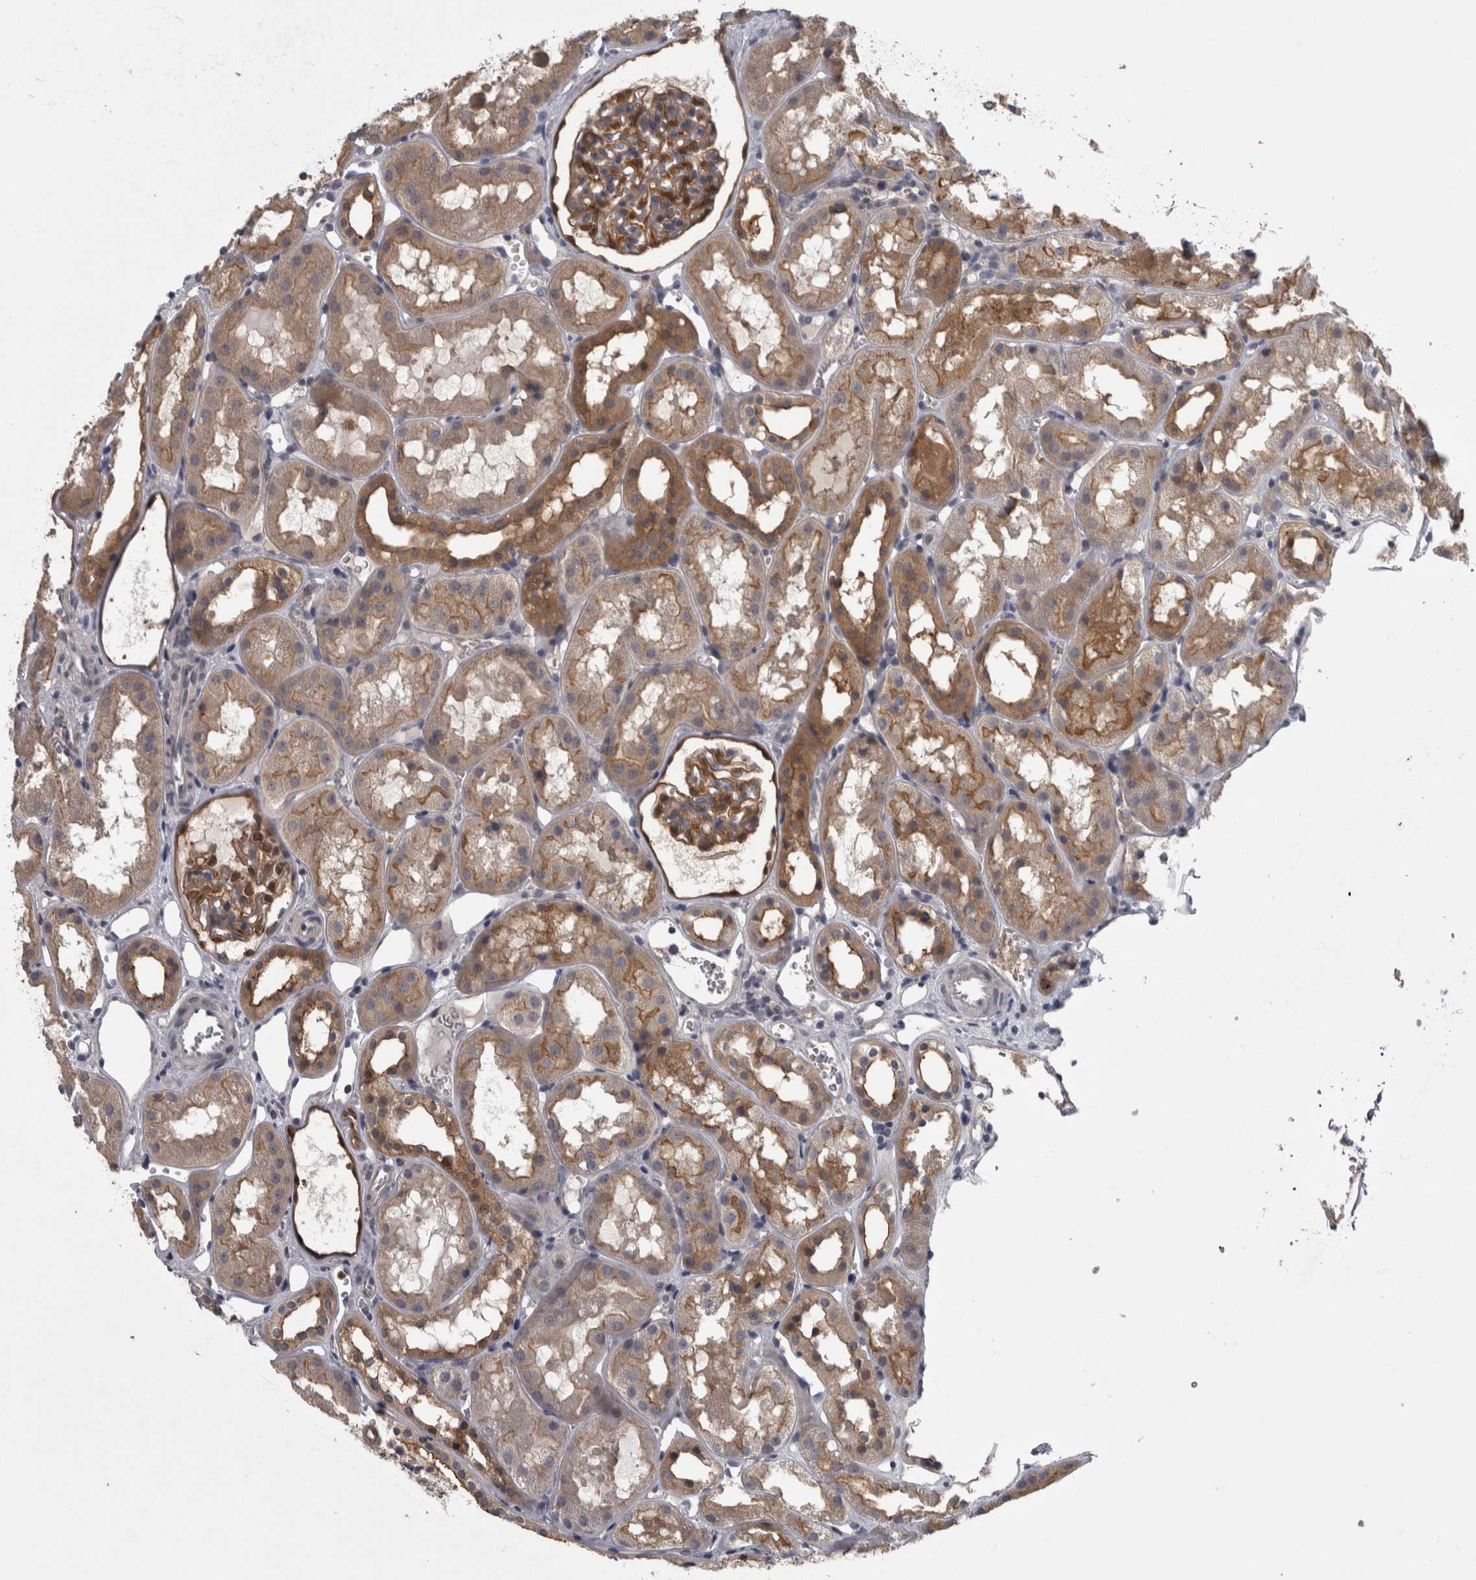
{"staining": {"intensity": "moderate", "quantity": "25%-75%", "location": "cytoplasmic/membranous"}, "tissue": "kidney", "cell_type": "Cells in glomeruli", "image_type": "normal", "snomed": [{"axis": "morphology", "description": "Normal tissue, NOS"}, {"axis": "topography", "description": "Kidney"}], "caption": "Immunohistochemical staining of normal kidney displays moderate cytoplasmic/membranous protein expression in about 25%-75% of cells in glomeruli. The protein of interest is shown in brown color, while the nuclei are stained blue.", "gene": "PRKCI", "patient": {"sex": "male", "age": 16}}